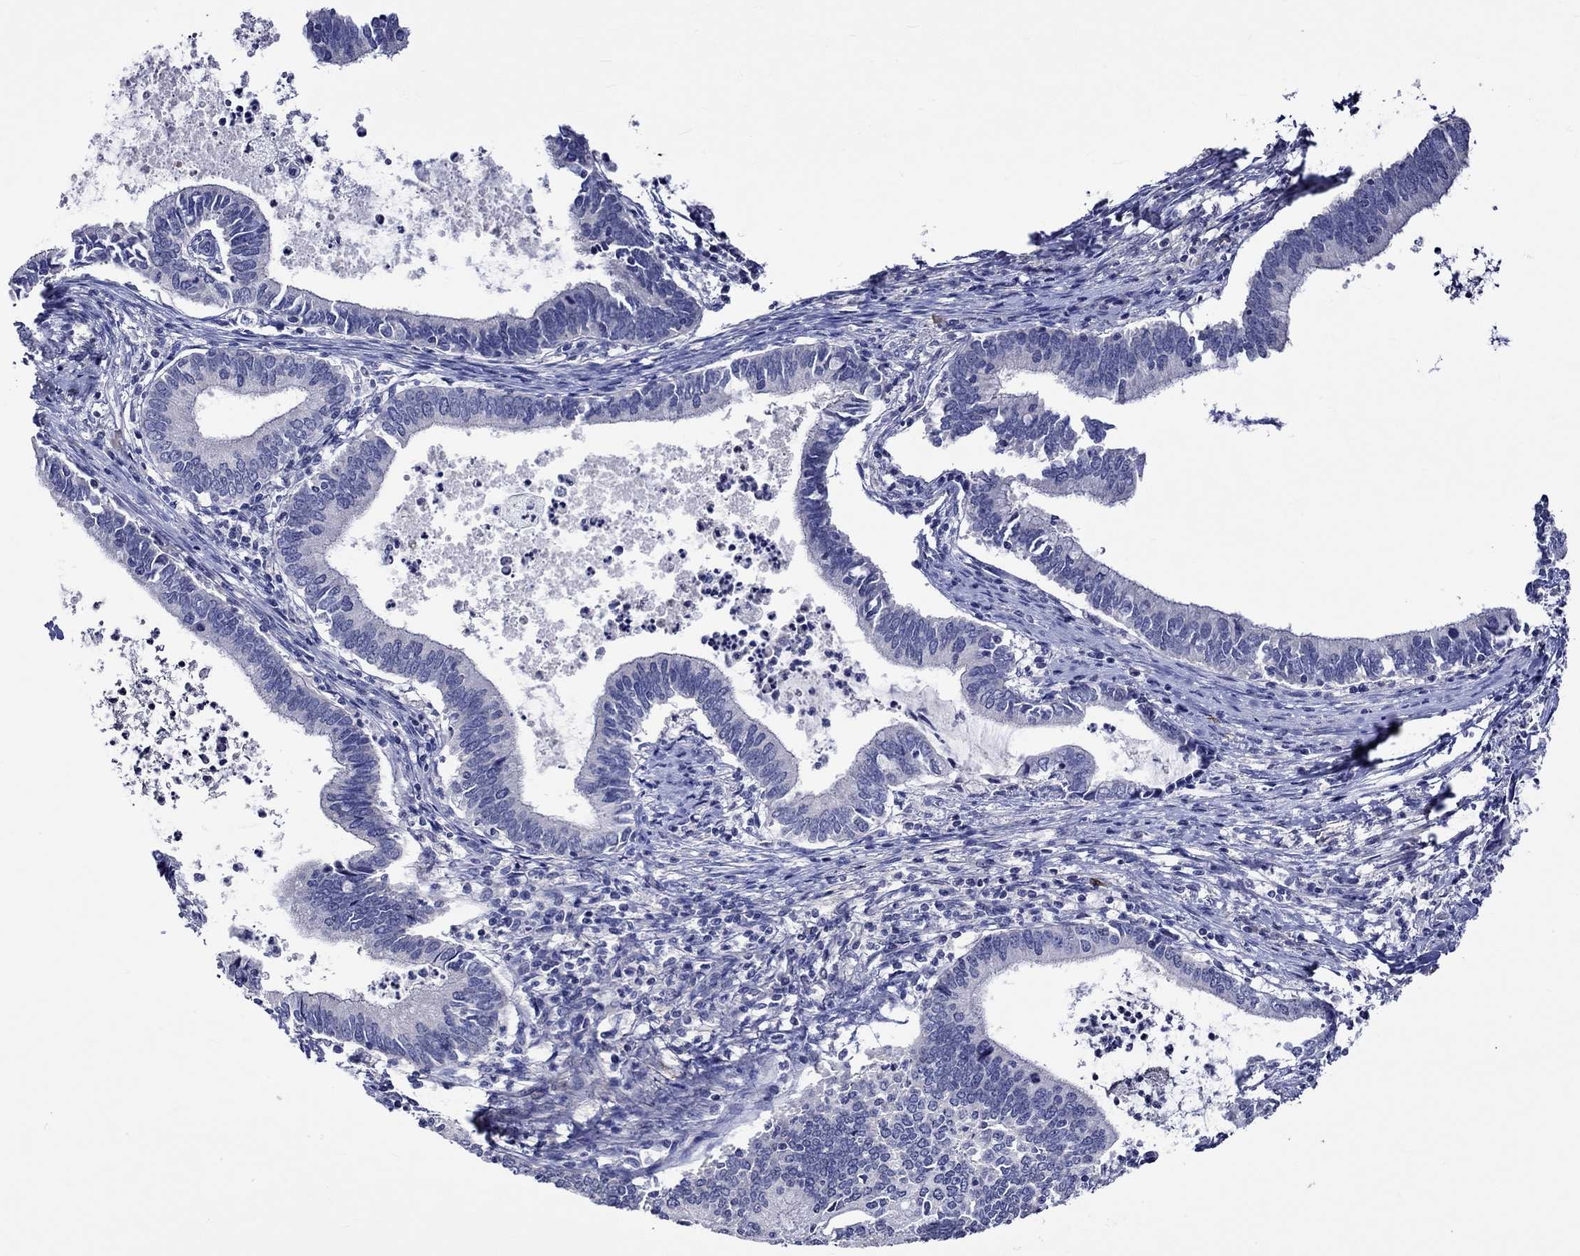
{"staining": {"intensity": "negative", "quantity": "none", "location": "none"}, "tissue": "cervical cancer", "cell_type": "Tumor cells", "image_type": "cancer", "snomed": [{"axis": "morphology", "description": "Adenocarcinoma, NOS"}, {"axis": "topography", "description": "Cervix"}], "caption": "A histopathology image of cervical cancer stained for a protein exhibits no brown staining in tumor cells. The staining was performed using DAB to visualize the protein expression in brown, while the nuclei were stained in blue with hematoxylin (Magnification: 20x).", "gene": "CRYAB", "patient": {"sex": "female", "age": 42}}